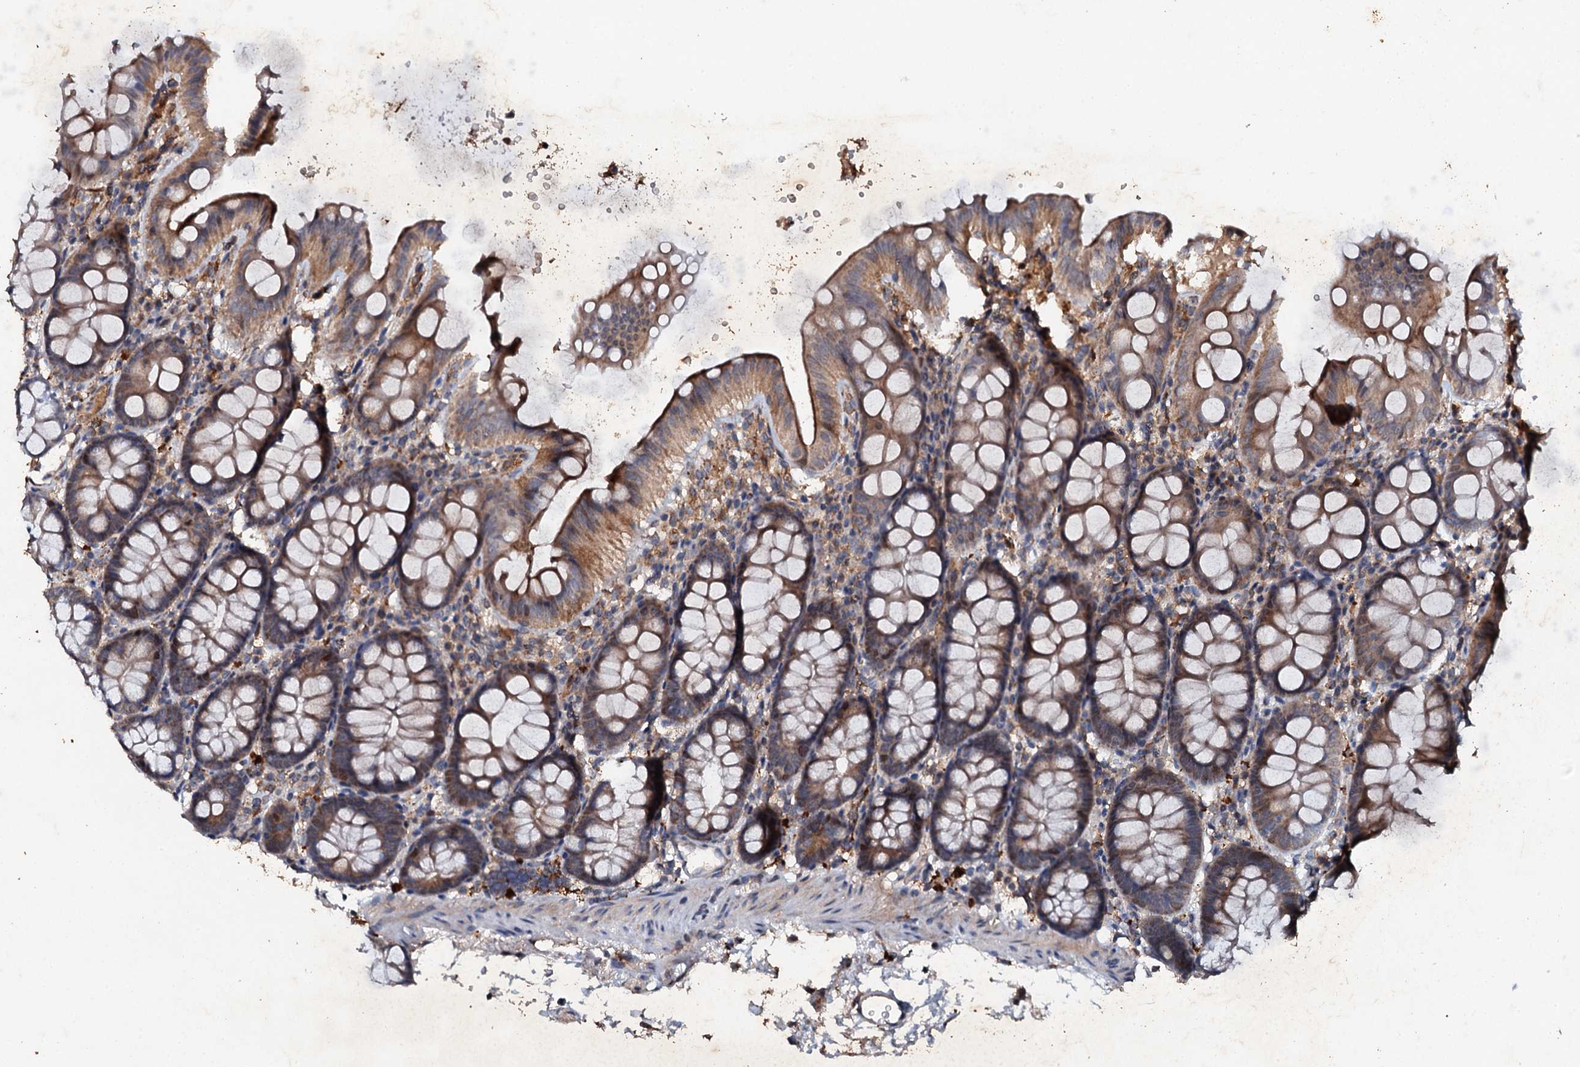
{"staining": {"intensity": "moderate", "quantity": "<25%", "location": "cytoplasmic/membranous"}, "tissue": "colon", "cell_type": "Endothelial cells", "image_type": "normal", "snomed": [{"axis": "morphology", "description": "Normal tissue, NOS"}, {"axis": "topography", "description": "Colon"}], "caption": "DAB (3,3'-diaminobenzidine) immunohistochemical staining of normal colon demonstrates moderate cytoplasmic/membranous protein expression in approximately <25% of endothelial cells.", "gene": "ADAMTS10", "patient": {"sex": "male", "age": 75}}